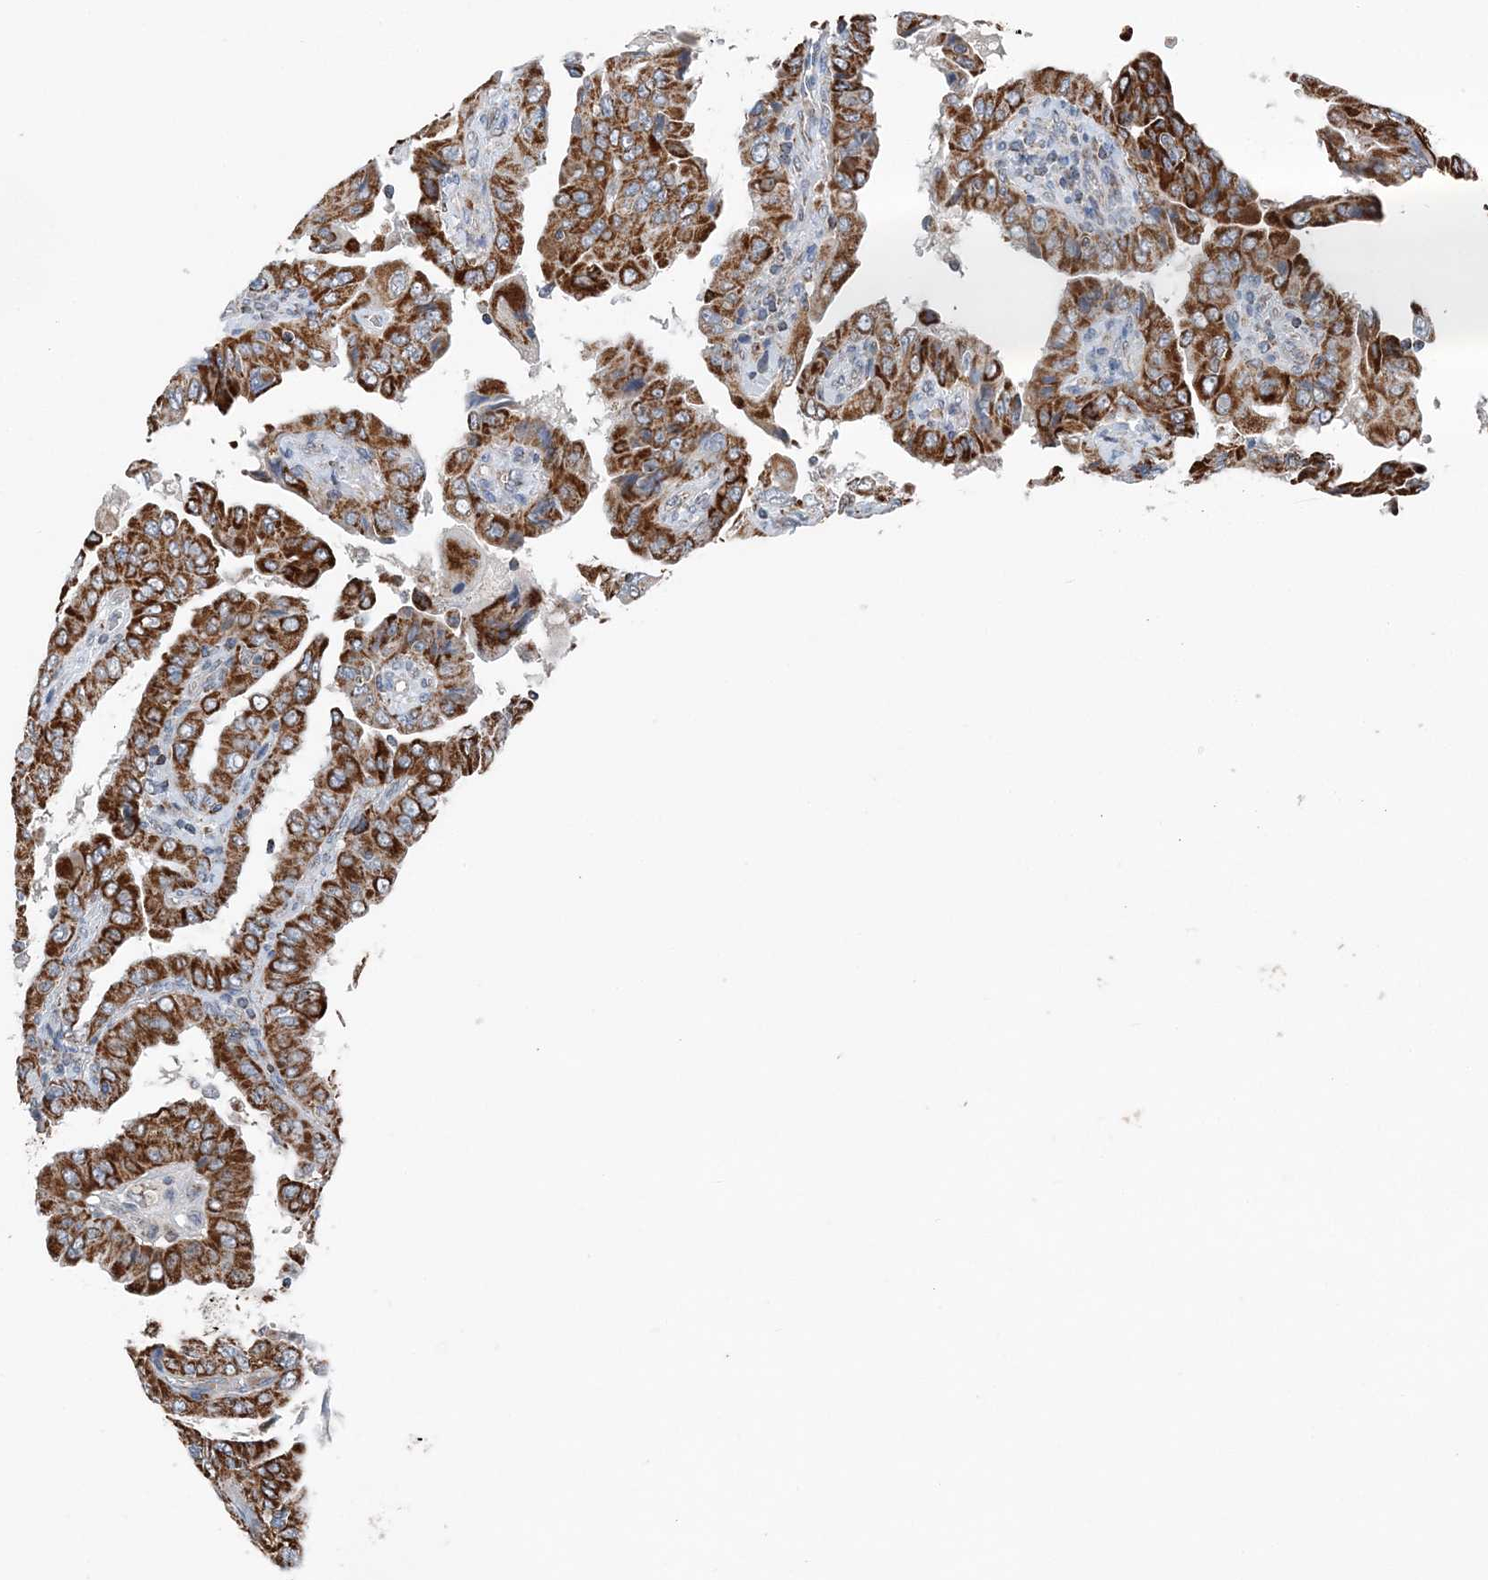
{"staining": {"intensity": "strong", "quantity": ">75%", "location": "cytoplasmic/membranous"}, "tissue": "thyroid cancer", "cell_type": "Tumor cells", "image_type": "cancer", "snomed": [{"axis": "morphology", "description": "Papillary adenocarcinoma, NOS"}, {"axis": "topography", "description": "Thyroid gland"}], "caption": "Thyroid cancer stained with DAB (3,3'-diaminobenzidine) immunohistochemistry (IHC) exhibits high levels of strong cytoplasmic/membranous positivity in approximately >75% of tumor cells.", "gene": "SPRY2", "patient": {"sex": "male", "age": 33}}